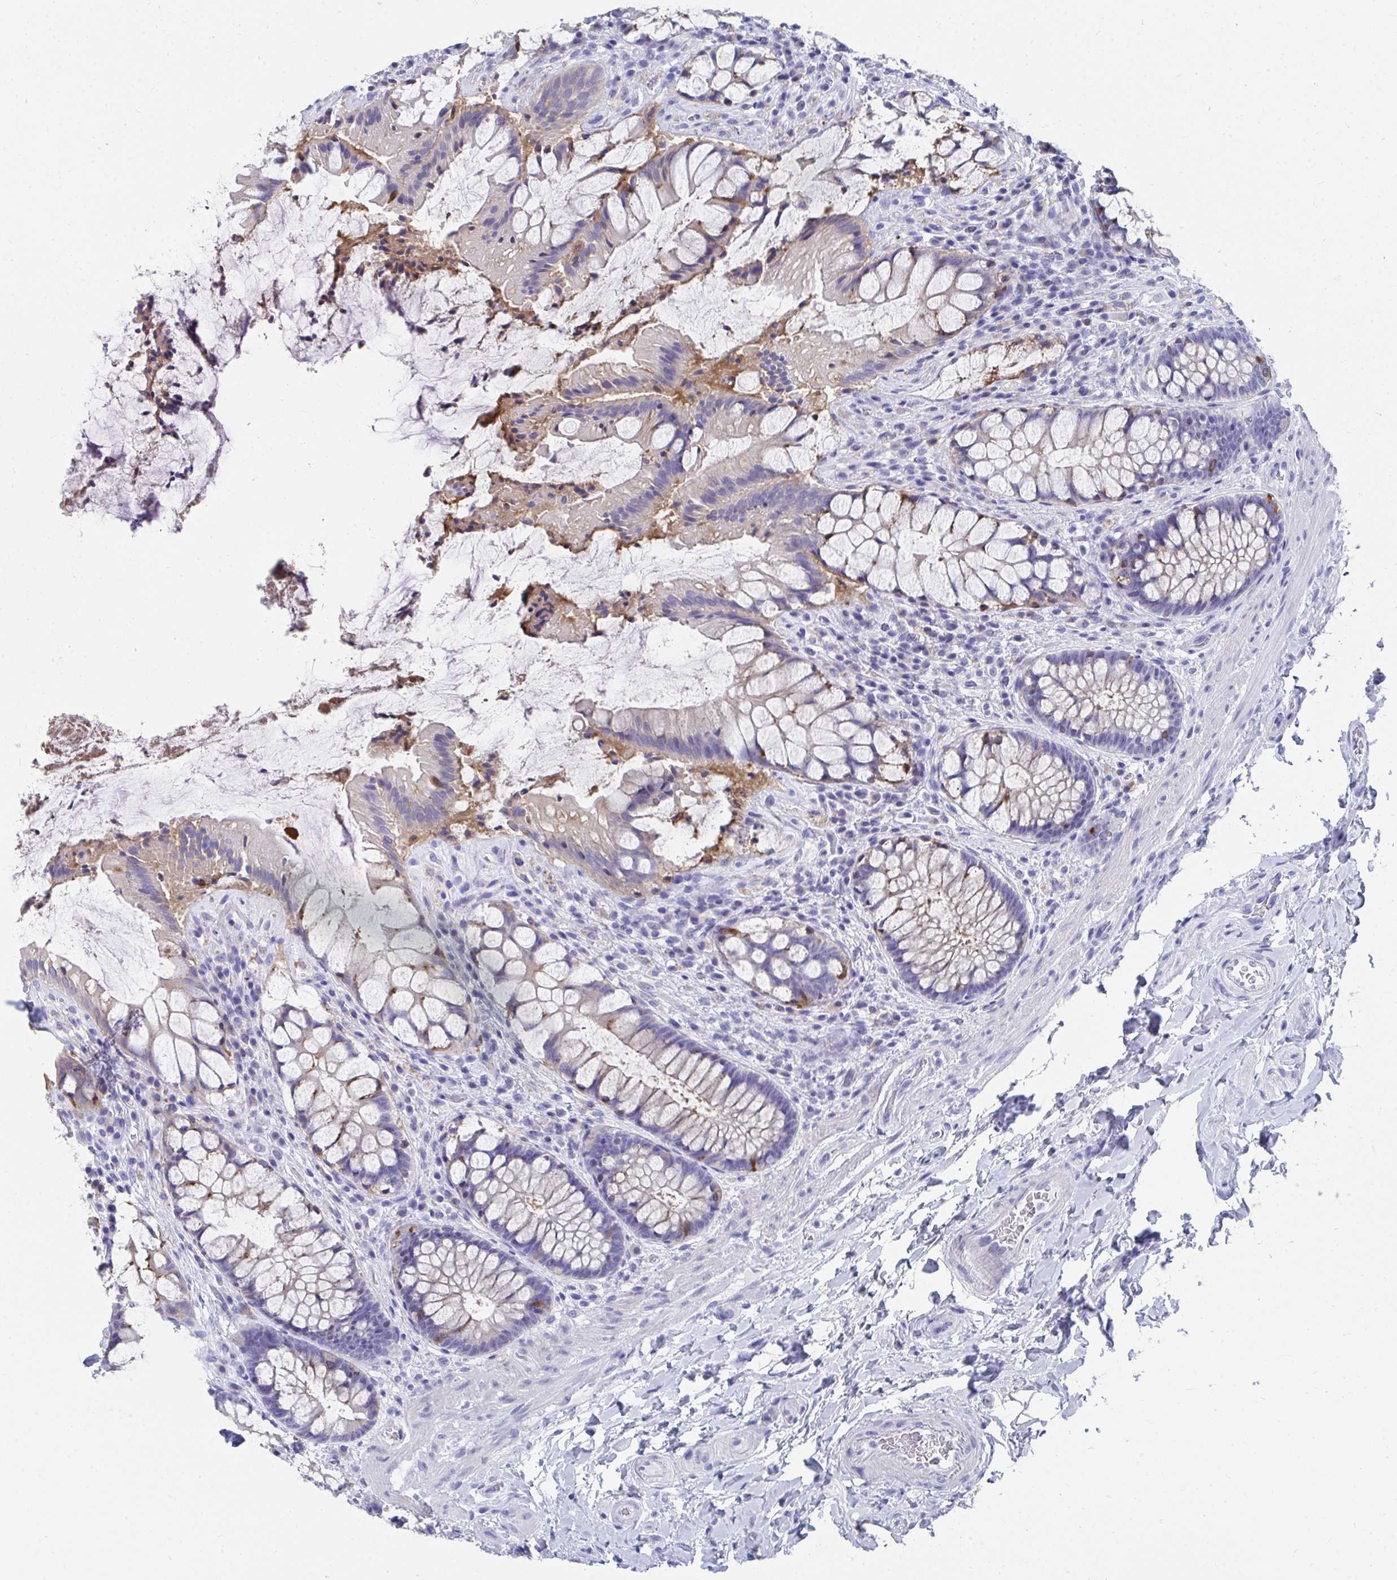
{"staining": {"intensity": "moderate", "quantity": "<25%", "location": "cytoplasmic/membranous"}, "tissue": "rectum", "cell_type": "Glandular cells", "image_type": "normal", "snomed": [{"axis": "morphology", "description": "Normal tissue, NOS"}, {"axis": "topography", "description": "Rectum"}], "caption": "Rectum was stained to show a protein in brown. There is low levels of moderate cytoplasmic/membranous expression in about <25% of glandular cells. (IHC, brightfield microscopy, high magnification).", "gene": "HGD", "patient": {"sex": "female", "age": 58}}